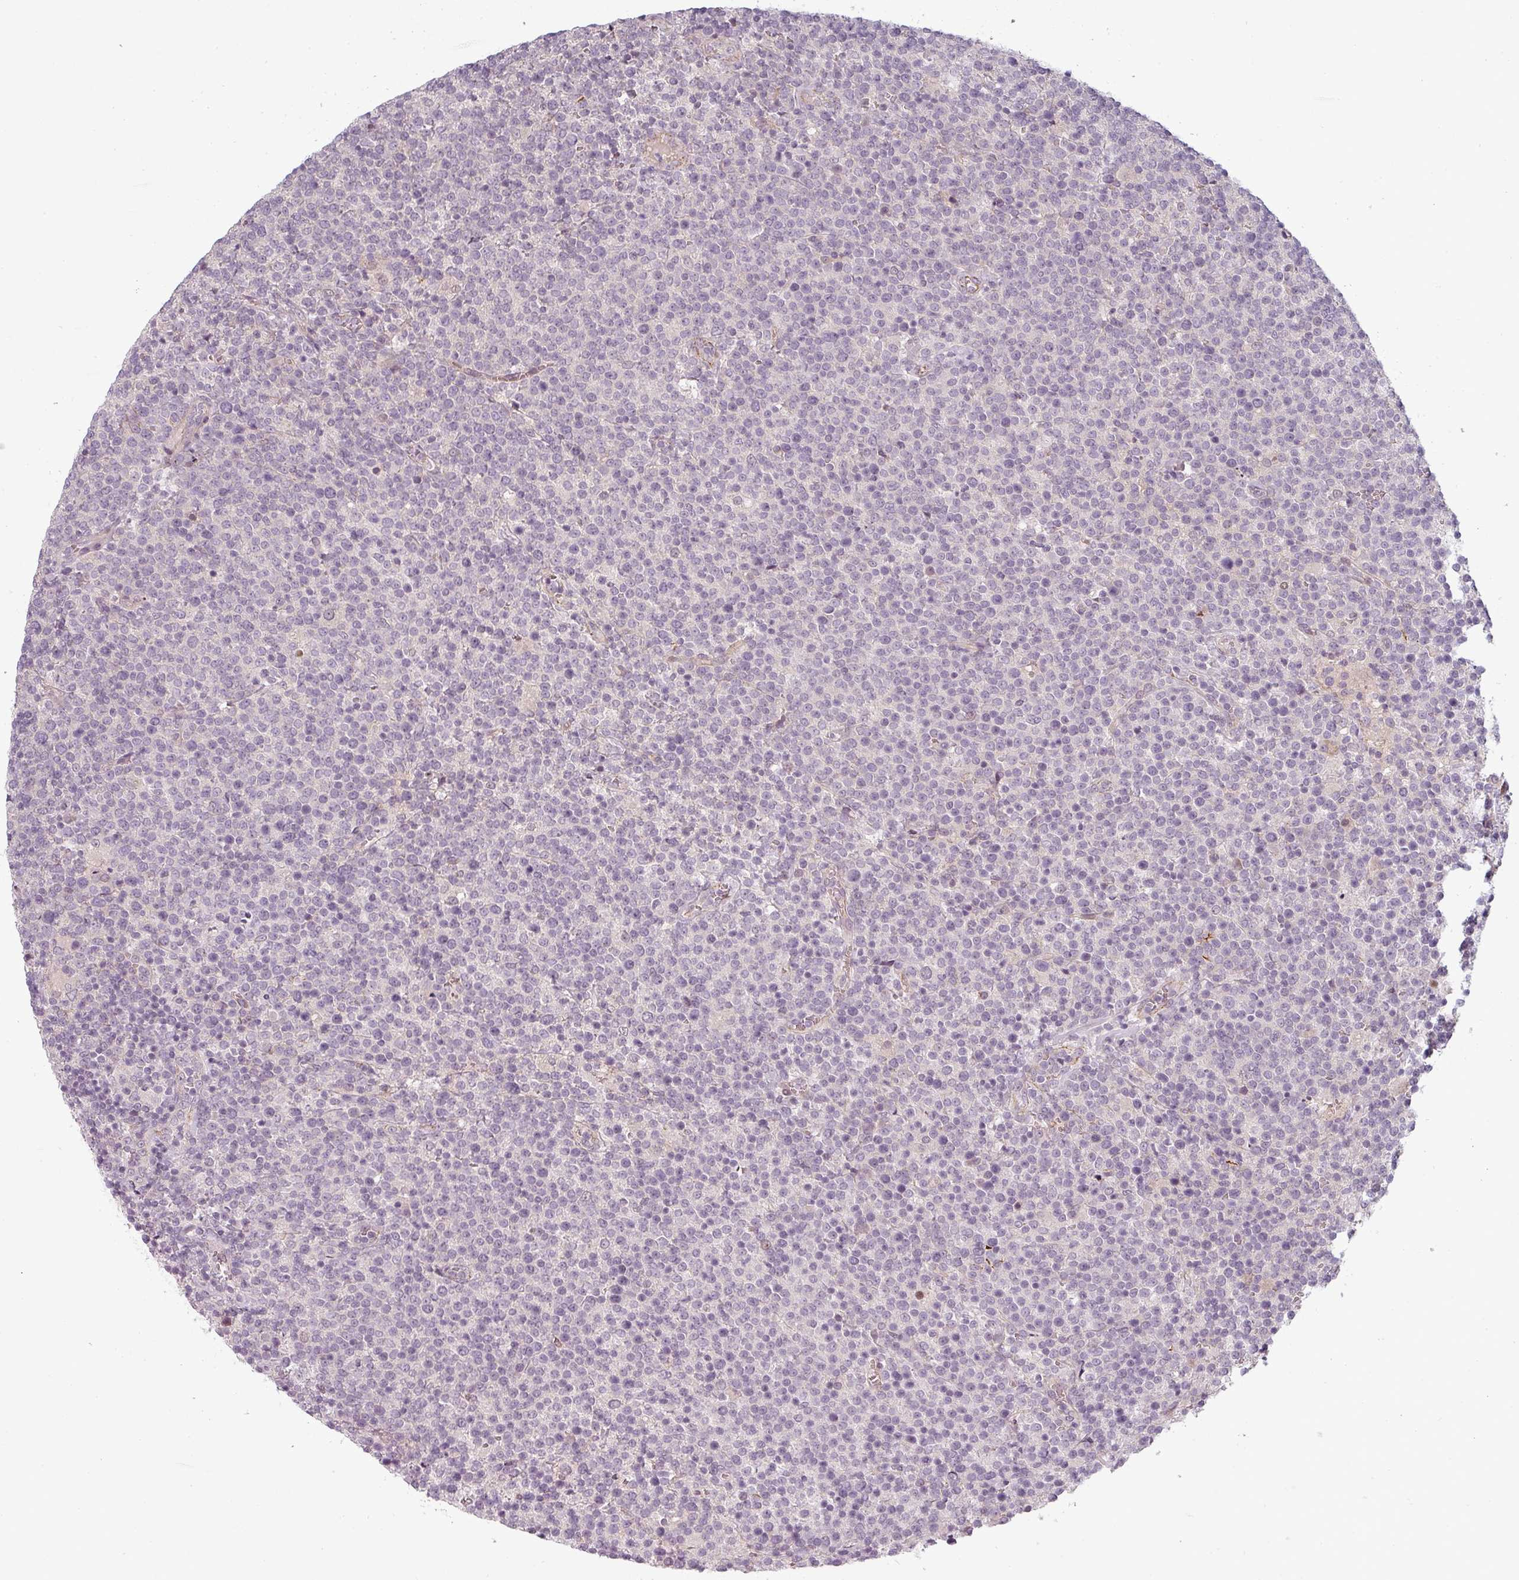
{"staining": {"intensity": "negative", "quantity": "none", "location": "none"}, "tissue": "lymphoma", "cell_type": "Tumor cells", "image_type": "cancer", "snomed": [{"axis": "morphology", "description": "Malignant lymphoma, non-Hodgkin's type, High grade"}, {"axis": "topography", "description": "Lymph node"}], "caption": "Tumor cells show no significant protein positivity in lymphoma.", "gene": "SLC16A9", "patient": {"sex": "male", "age": 61}}